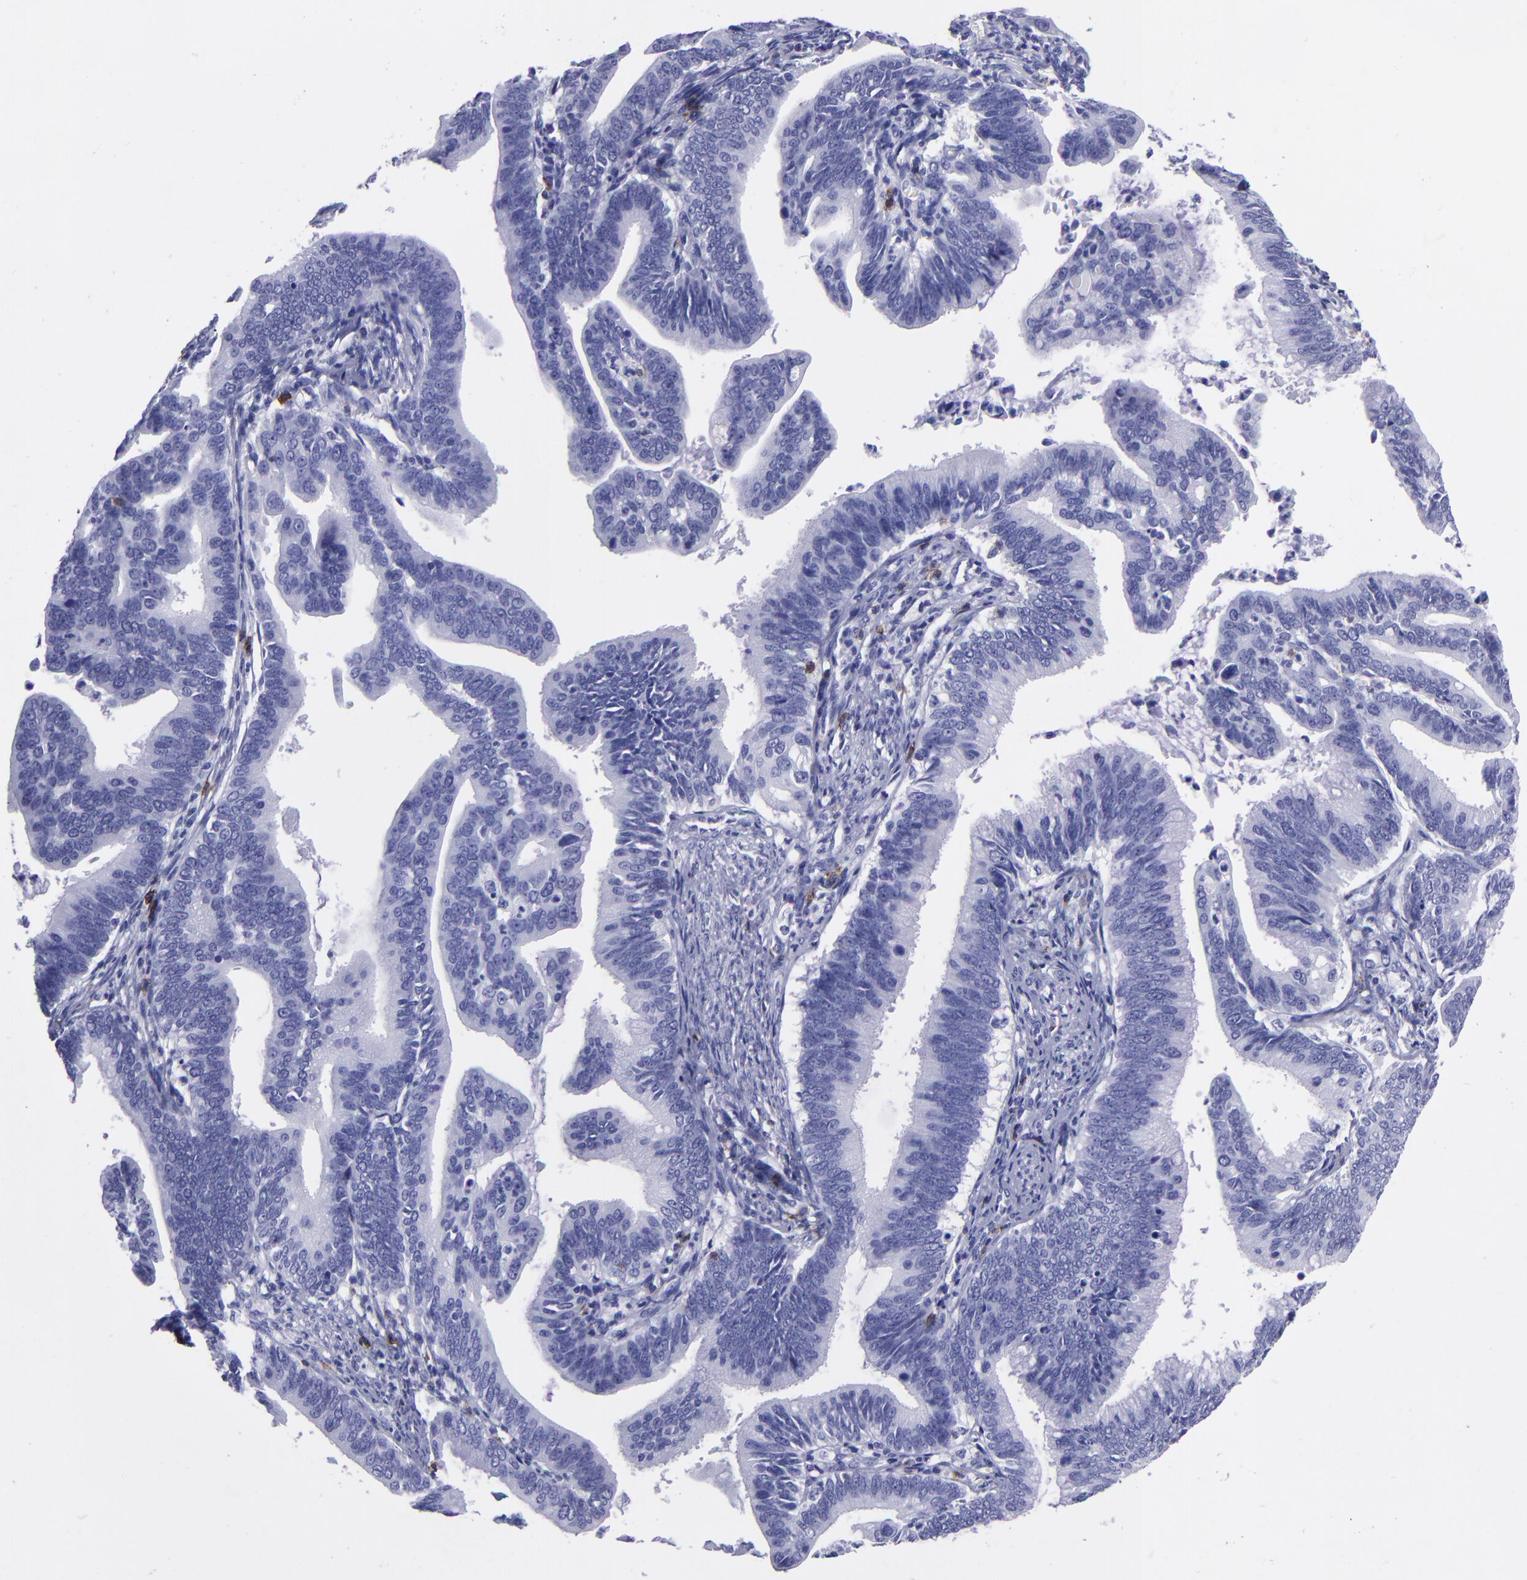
{"staining": {"intensity": "negative", "quantity": "none", "location": "none"}, "tissue": "cervical cancer", "cell_type": "Tumor cells", "image_type": "cancer", "snomed": [{"axis": "morphology", "description": "Adenocarcinoma, NOS"}, {"axis": "topography", "description": "Cervix"}], "caption": "A histopathology image of adenocarcinoma (cervical) stained for a protein demonstrates no brown staining in tumor cells. The staining was performed using DAB to visualize the protein expression in brown, while the nuclei were stained in blue with hematoxylin (Magnification: 20x).", "gene": "CD6", "patient": {"sex": "female", "age": 47}}